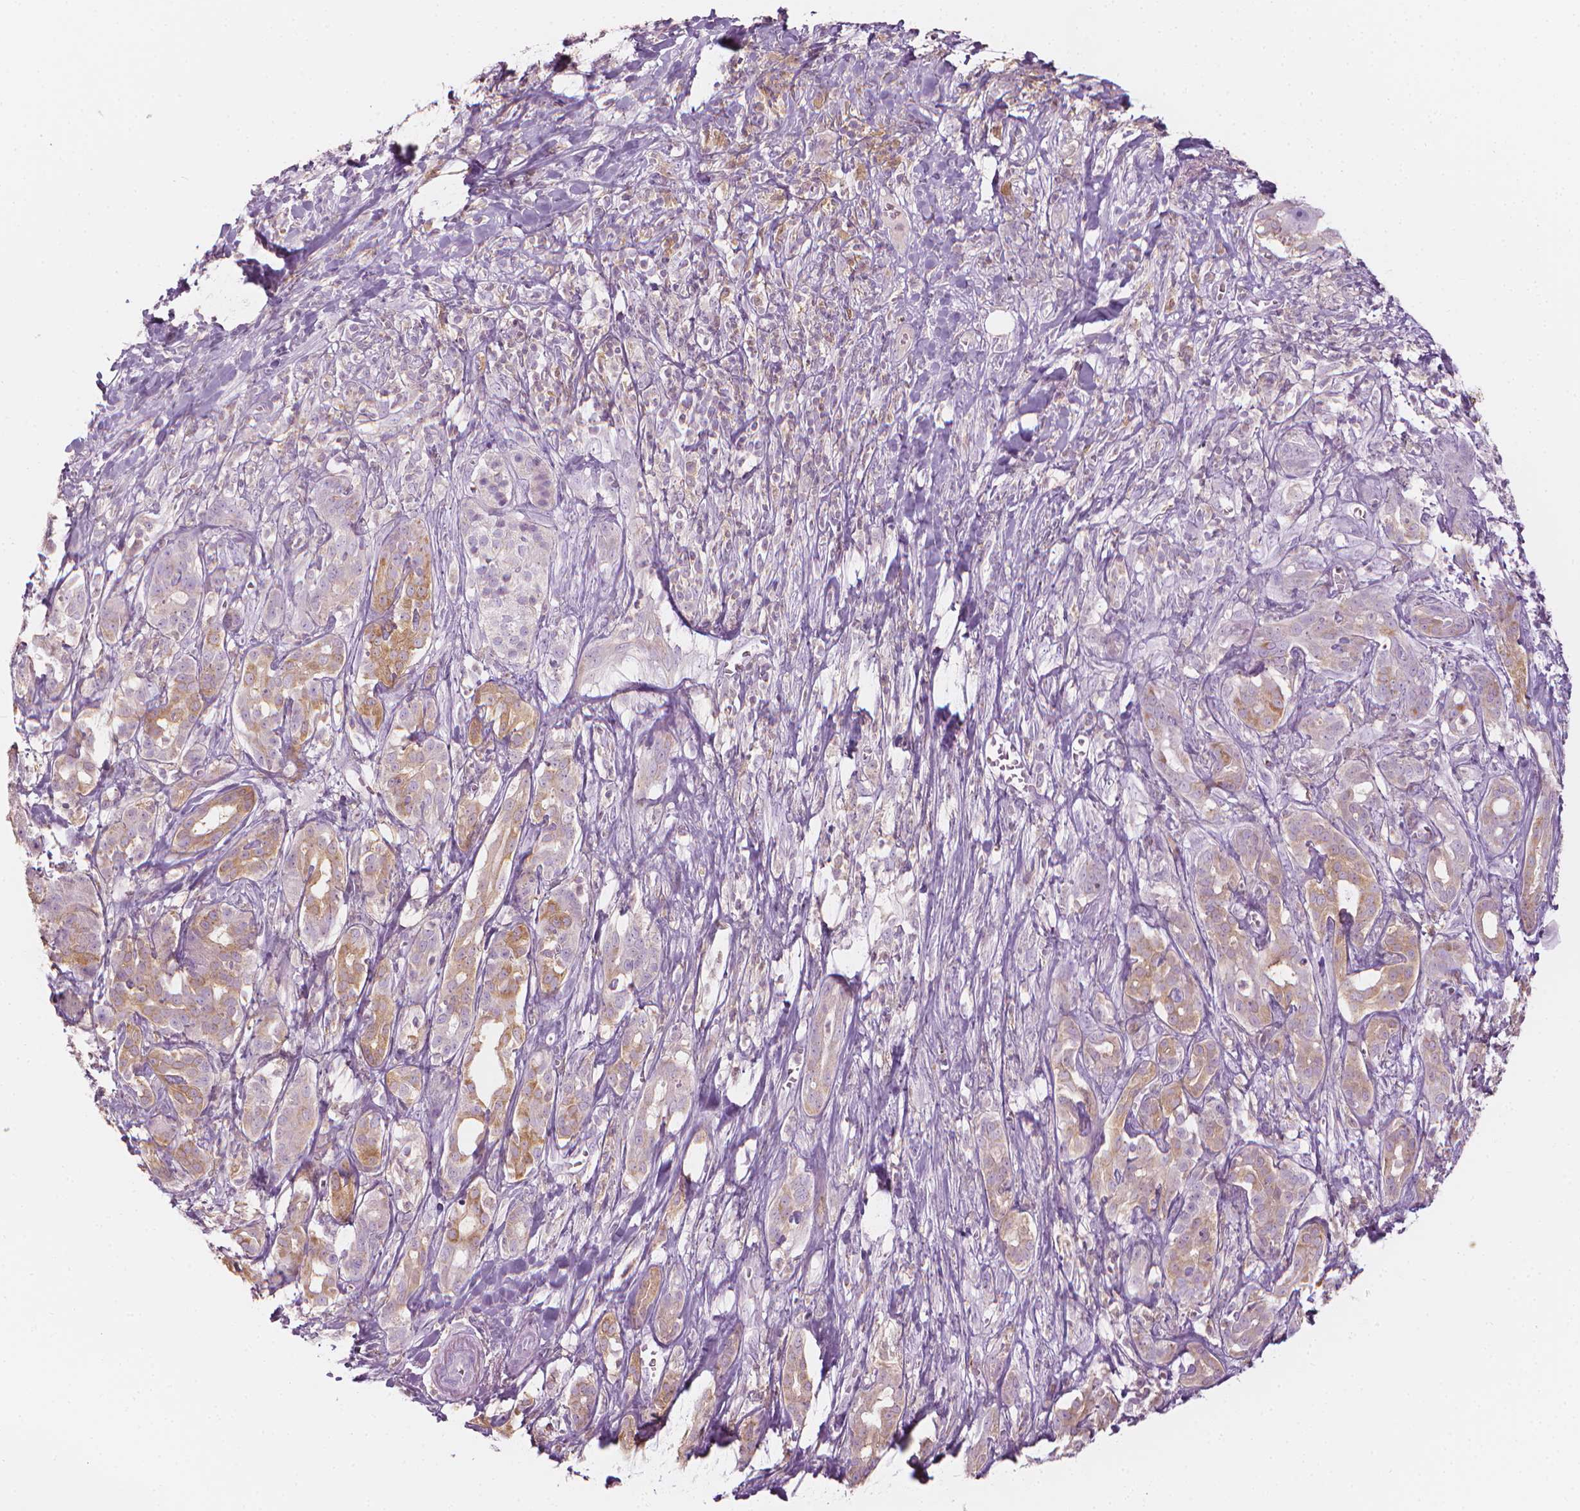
{"staining": {"intensity": "weak", "quantity": "25%-75%", "location": "cytoplasmic/membranous"}, "tissue": "pancreatic cancer", "cell_type": "Tumor cells", "image_type": "cancer", "snomed": [{"axis": "morphology", "description": "Adenocarcinoma, NOS"}, {"axis": "topography", "description": "Pancreas"}], "caption": "IHC micrograph of human pancreatic adenocarcinoma stained for a protein (brown), which exhibits low levels of weak cytoplasmic/membranous positivity in about 25%-75% of tumor cells.", "gene": "SHMT1", "patient": {"sex": "male", "age": 61}}